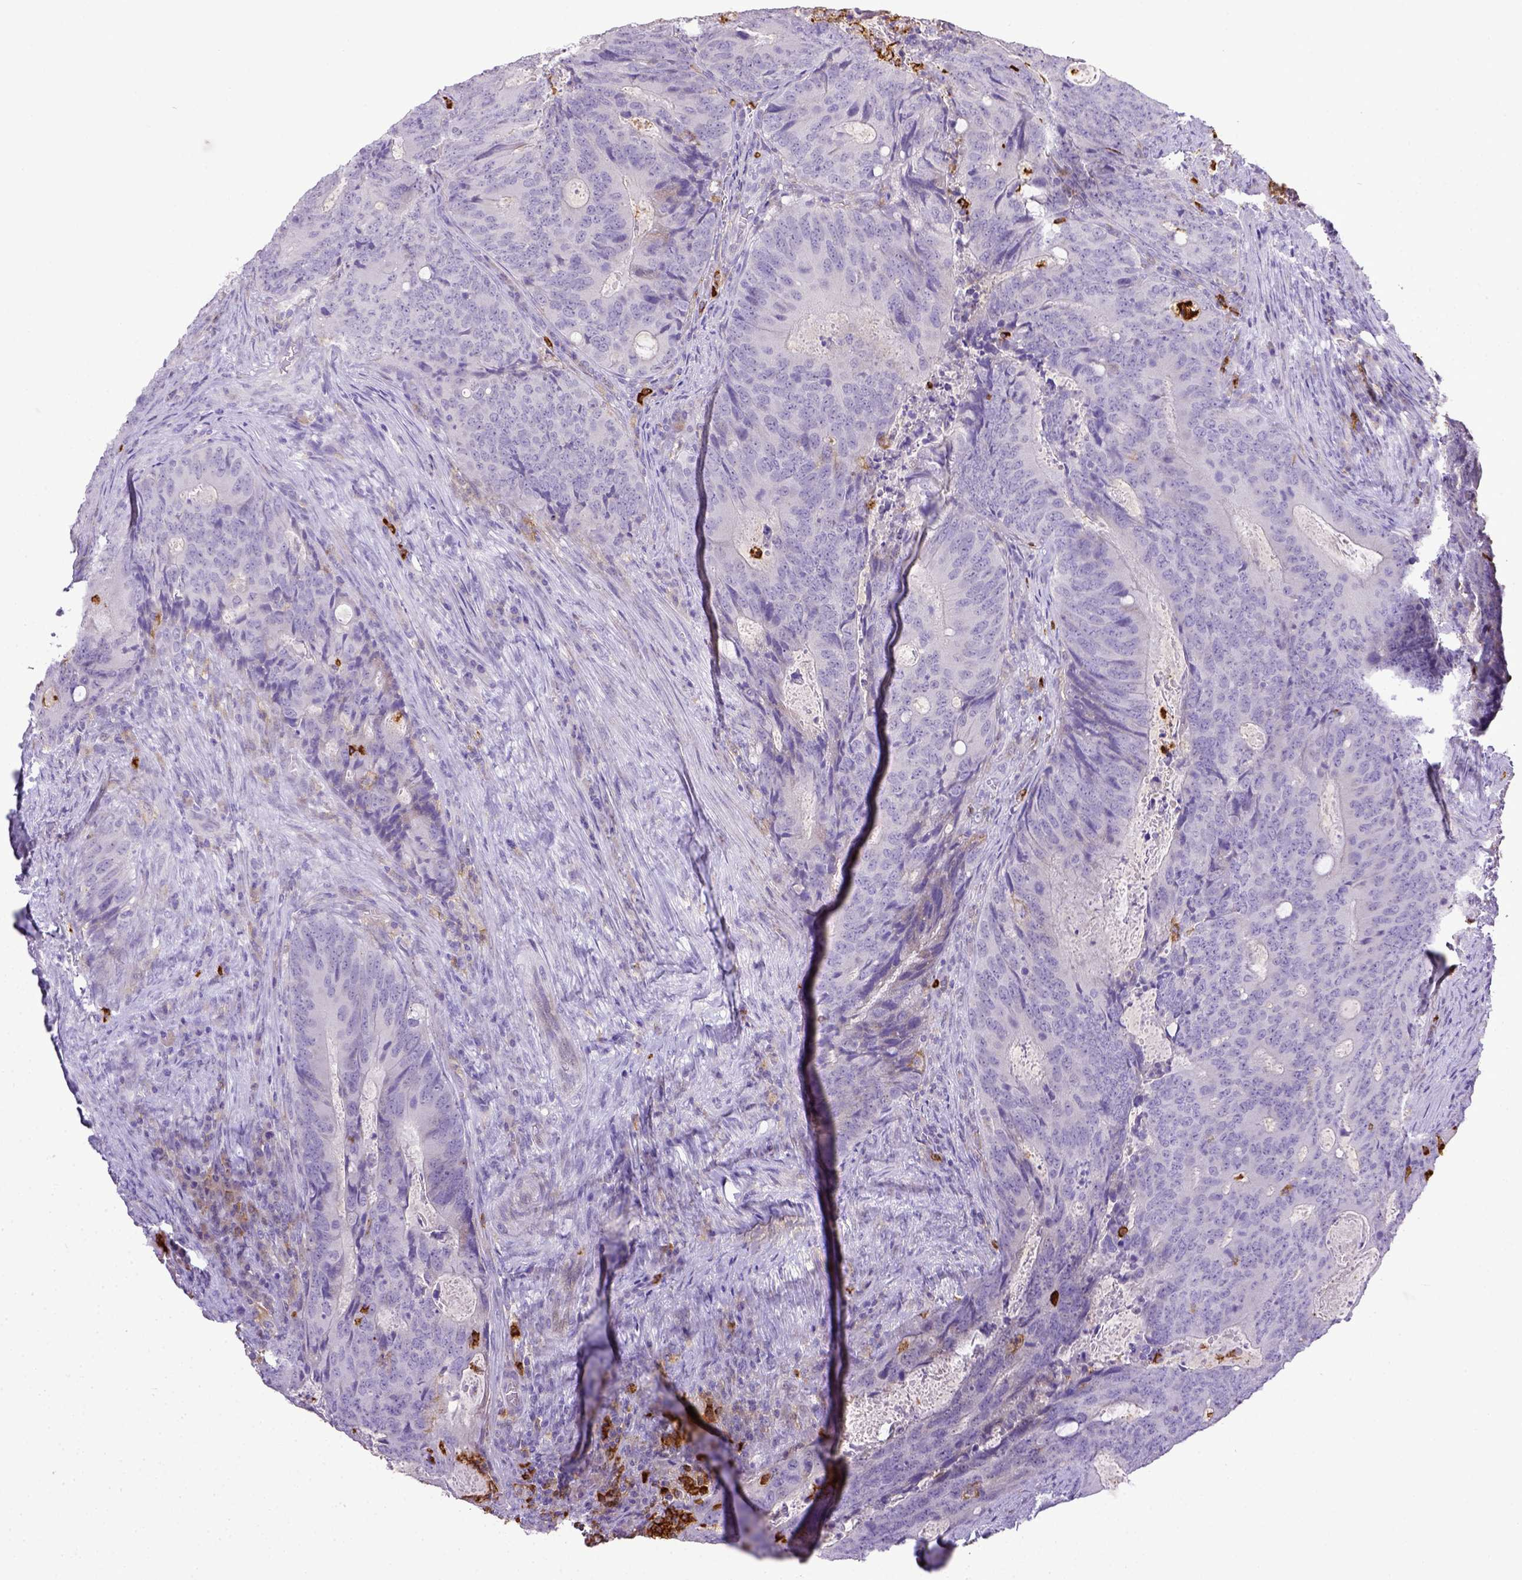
{"staining": {"intensity": "negative", "quantity": "none", "location": "none"}, "tissue": "colorectal cancer", "cell_type": "Tumor cells", "image_type": "cancer", "snomed": [{"axis": "morphology", "description": "Adenocarcinoma, NOS"}, {"axis": "topography", "description": "Colon"}], "caption": "Protein analysis of colorectal adenocarcinoma reveals no significant positivity in tumor cells. (DAB immunohistochemistry (IHC), high magnification).", "gene": "ITGAM", "patient": {"sex": "male", "age": 67}}